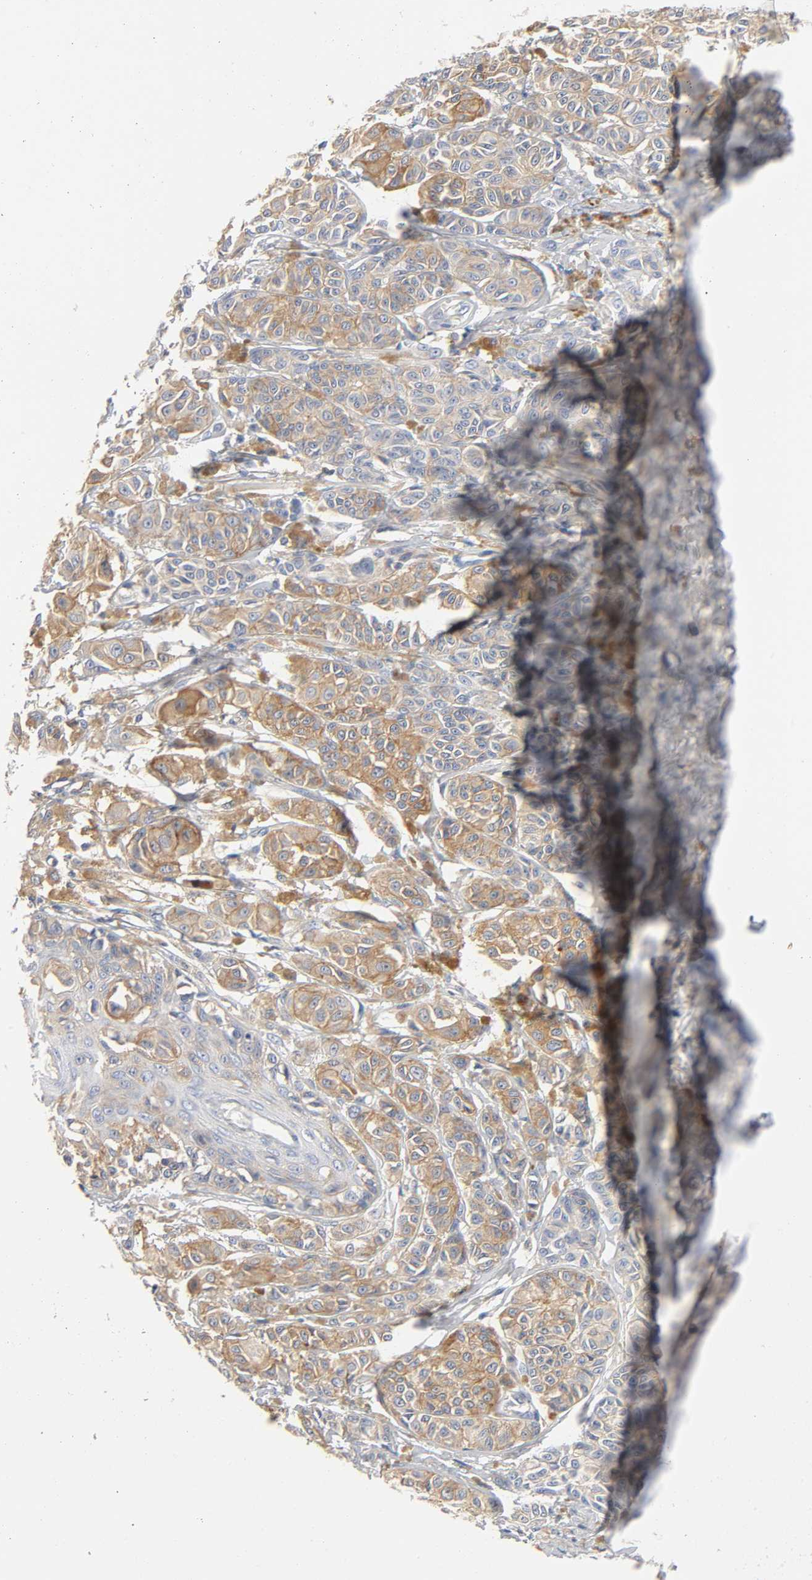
{"staining": {"intensity": "moderate", "quantity": "25%-75%", "location": "cytoplasmic/membranous"}, "tissue": "melanoma", "cell_type": "Tumor cells", "image_type": "cancer", "snomed": [{"axis": "morphology", "description": "Malignant melanoma, NOS"}, {"axis": "topography", "description": "Skin"}], "caption": "Protein staining of melanoma tissue shows moderate cytoplasmic/membranous positivity in about 25%-75% of tumor cells. Using DAB (3,3'-diaminobenzidine) (brown) and hematoxylin (blue) stains, captured at high magnification using brightfield microscopy.", "gene": "SRC", "patient": {"sex": "male", "age": 76}}